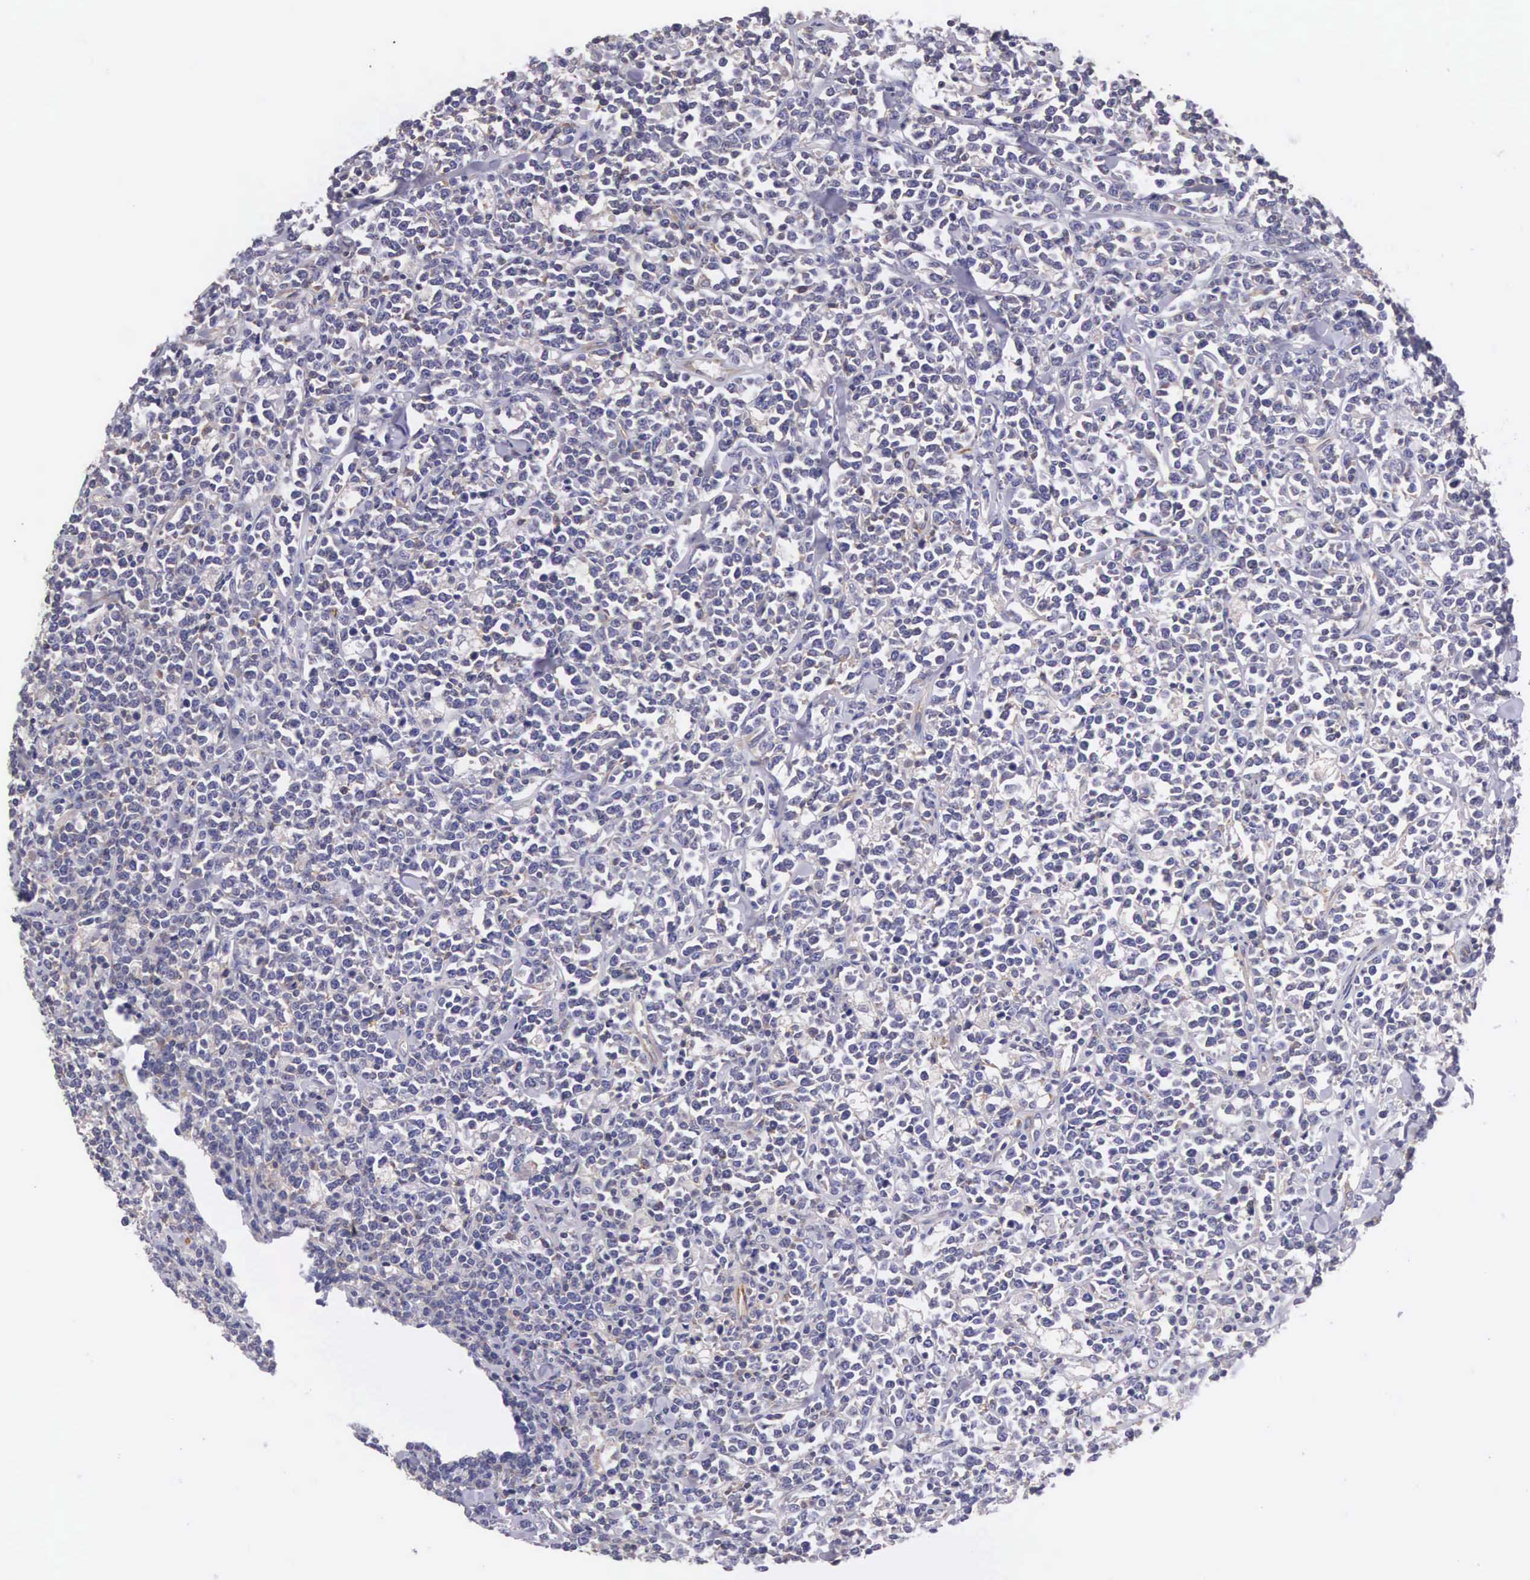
{"staining": {"intensity": "negative", "quantity": "none", "location": "none"}, "tissue": "lymphoma", "cell_type": "Tumor cells", "image_type": "cancer", "snomed": [{"axis": "morphology", "description": "Malignant lymphoma, non-Hodgkin's type, High grade"}, {"axis": "topography", "description": "Small intestine"}, {"axis": "topography", "description": "Colon"}], "caption": "Immunohistochemistry (IHC) micrograph of malignant lymphoma, non-Hodgkin's type (high-grade) stained for a protein (brown), which demonstrates no positivity in tumor cells.", "gene": "OSBPL3", "patient": {"sex": "male", "age": 8}}